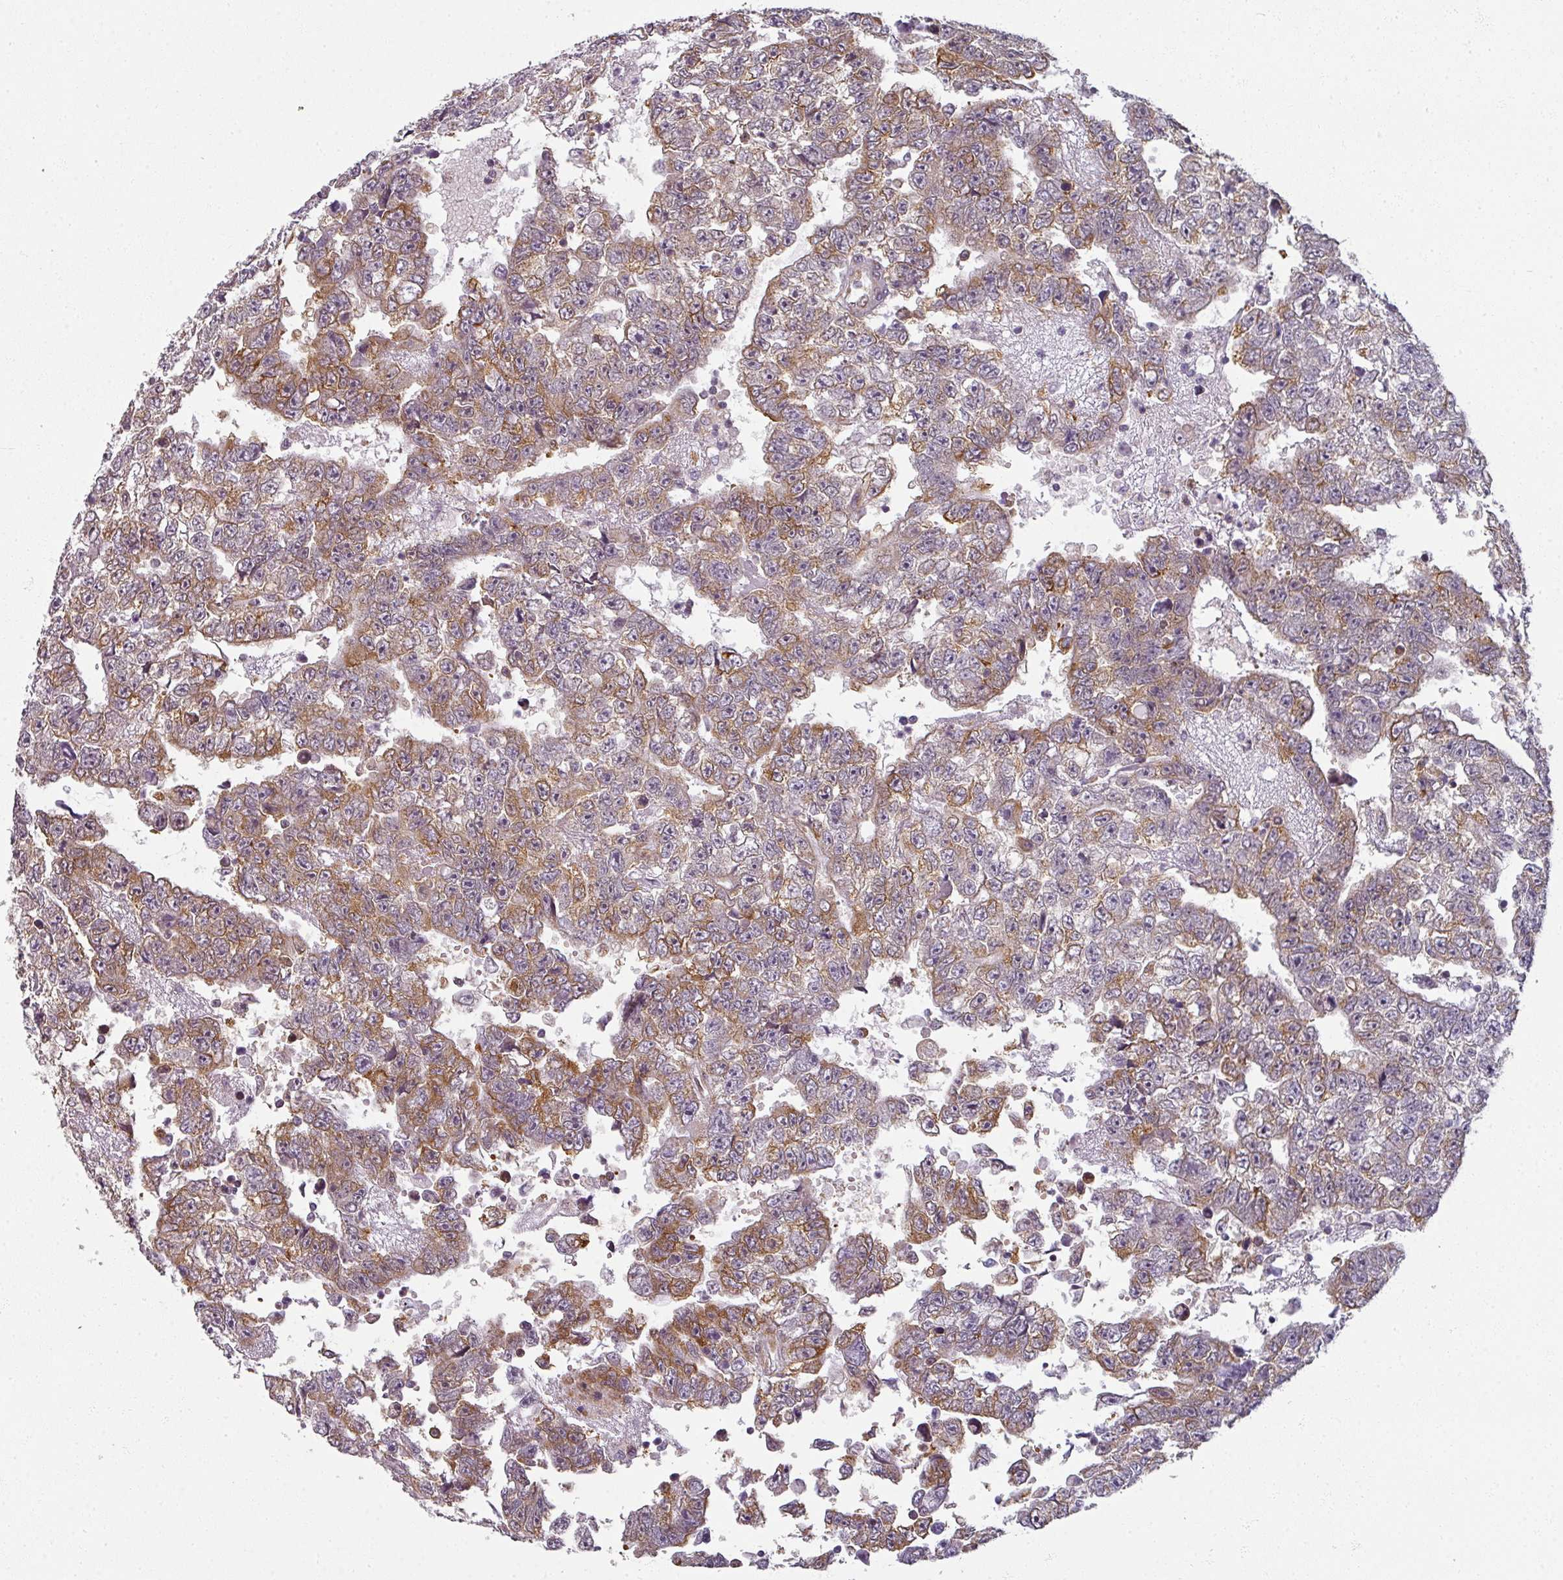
{"staining": {"intensity": "moderate", "quantity": "25%-75%", "location": "cytoplasmic/membranous"}, "tissue": "testis cancer", "cell_type": "Tumor cells", "image_type": "cancer", "snomed": [{"axis": "morphology", "description": "Carcinoma, Embryonal, NOS"}, {"axis": "topography", "description": "Testis"}], "caption": "Embryonal carcinoma (testis) tissue exhibits moderate cytoplasmic/membranous expression in approximately 25%-75% of tumor cells Immunohistochemistry stains the protein of interest in brown and the nuclei are stained blue.", "gene": "AGPAT4", "patient": {"sex": "male", "age": 25}}